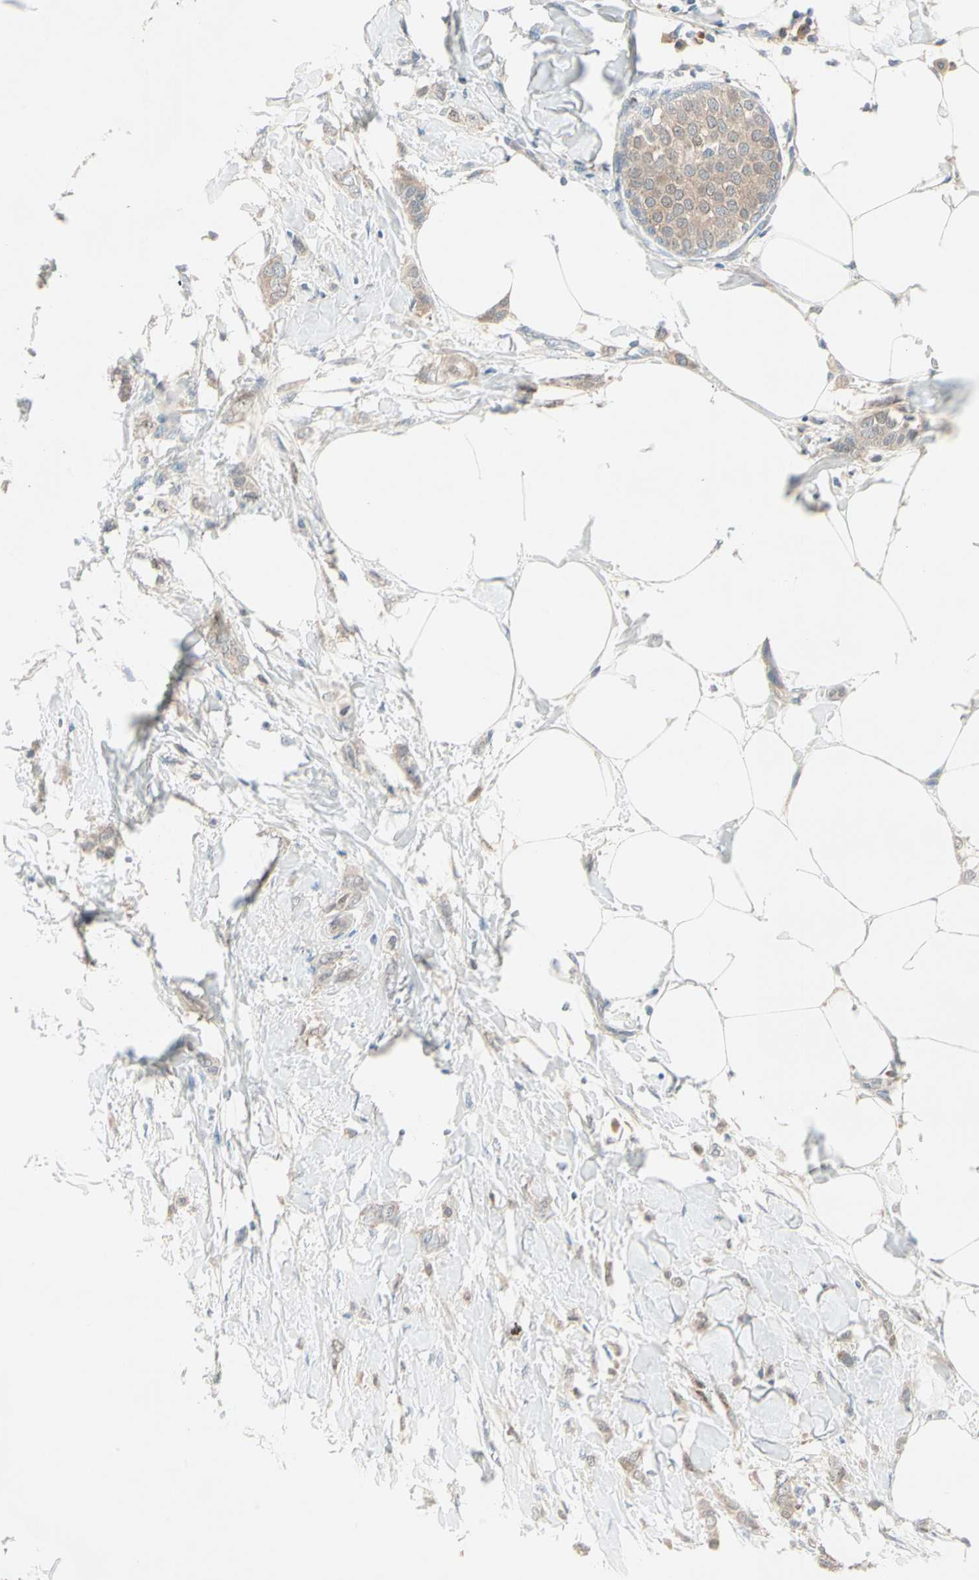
{"staining": {"intensity": "weak", "quantity": ">75%", "location": "cytoplasmic/membranous"}, "tissue": "breast cancer", "cell_type": "Tumor cells", "image_type": "cancer", "snomed": [{"axis": "morphology", "description": "Lobular carcinoma, in situ"}, {"axis": "morphology", "description": "Lobular carcinoma"}, {"axis": "topography", "description": "Breast"}], "caption": "This is a photomicrograph of immunohistochemistry staining of breast lobular carcinoma in situ, which shows weak staining in the cytoplasmic/membranous of tumor cells.", "gene": "IL1R1", "patient": {"sex": "female", "age": 41}}